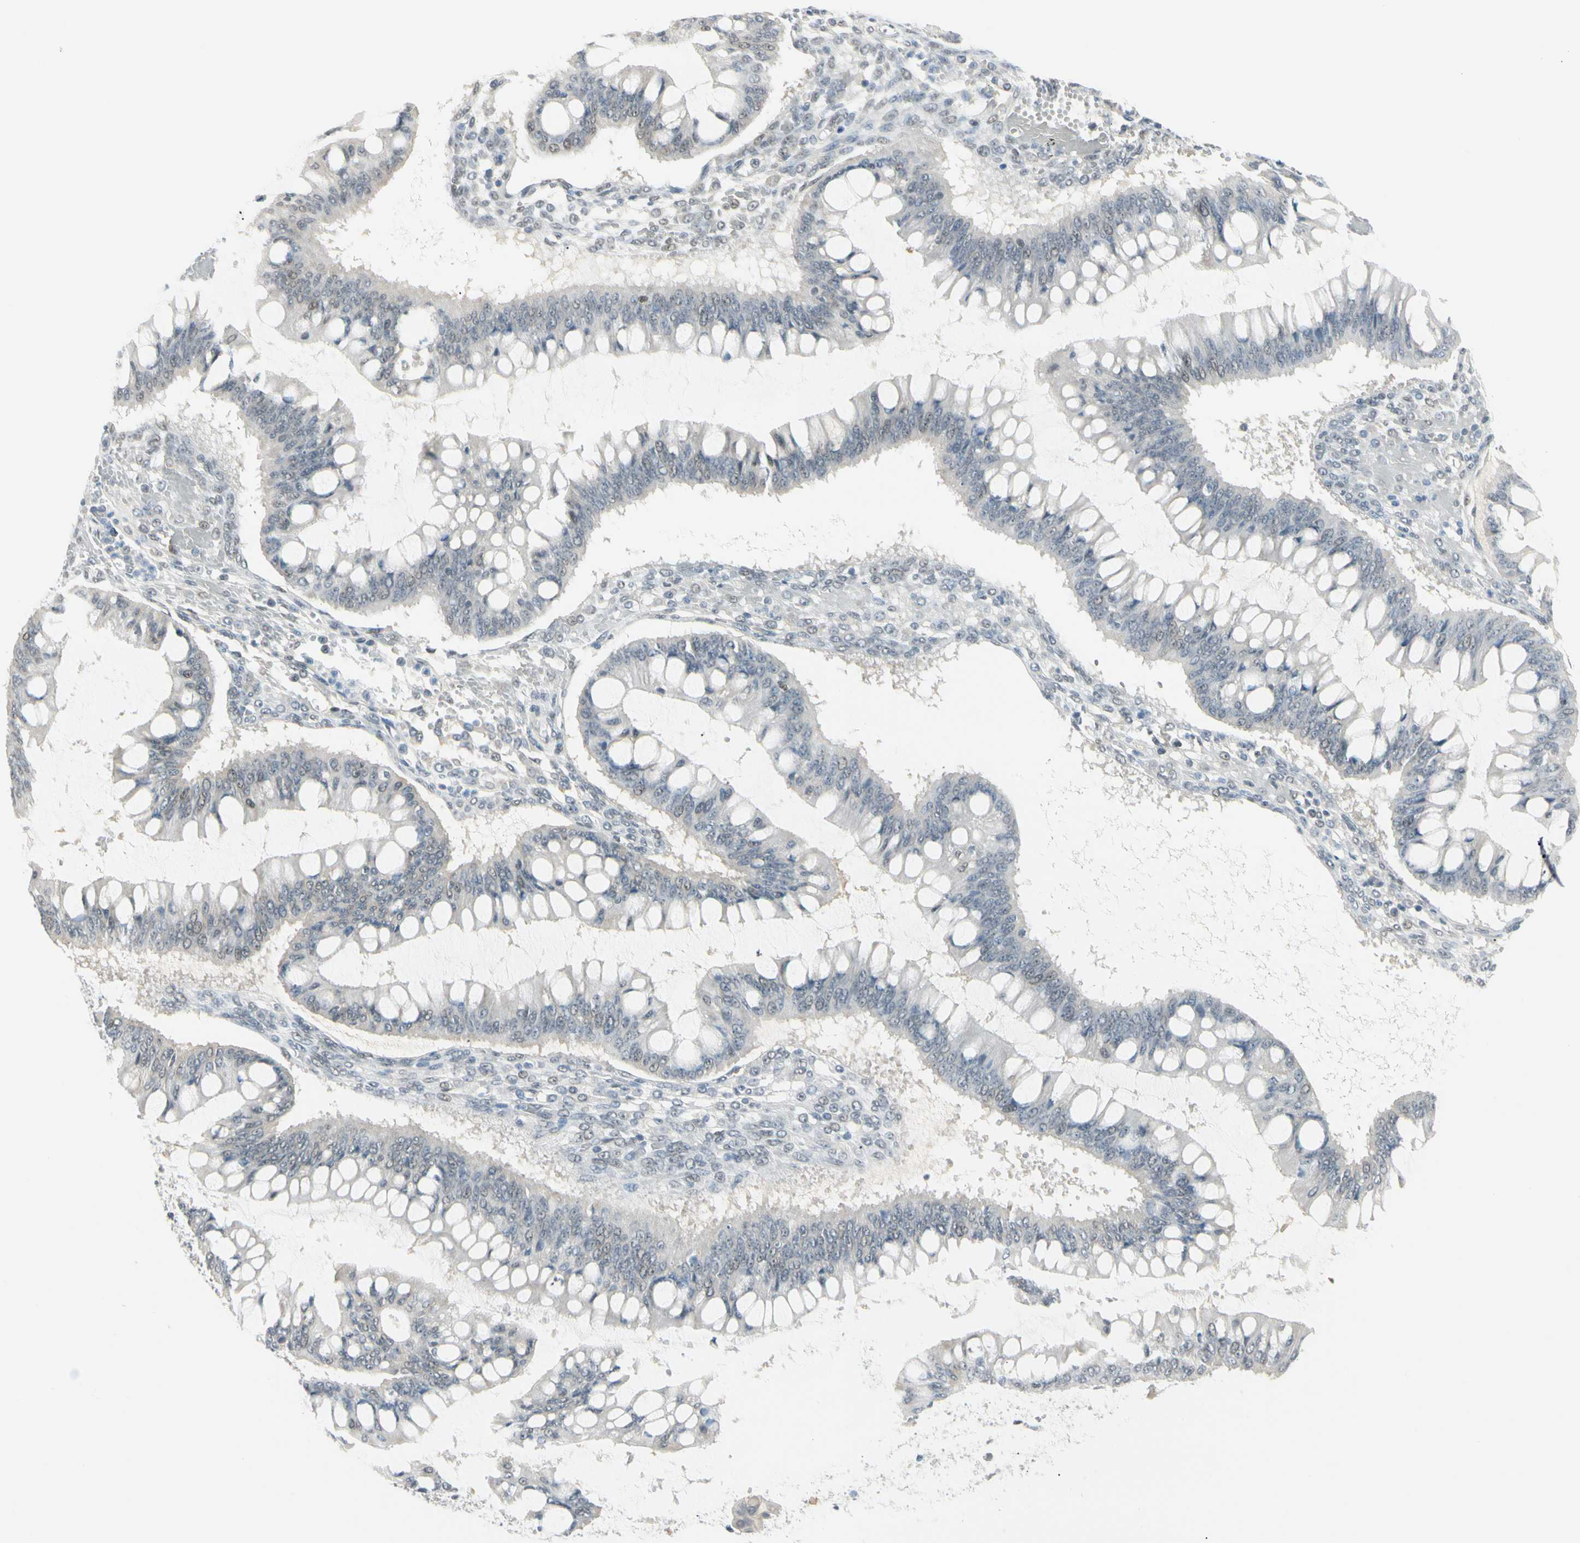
{"staining": {"intensity": "negative", "quantity": "none", "location": "none"}, "tissue": "ovarian cancer", "cell_type": "Tumor cells", "image_type": "cancer", "snomed": [{"axis": "morphology", "description": "Cystadenocarcinoma, mucinous, NOS"}, {"axis": "topography", "description": "Ovary"}], "caption": "Tumor cells are negative for brown protein staining in ovarian cancer (mucinous cystadenocarcinoma).", "gene": "ASPN", "patient": {"sex": "female", "age": 73}}